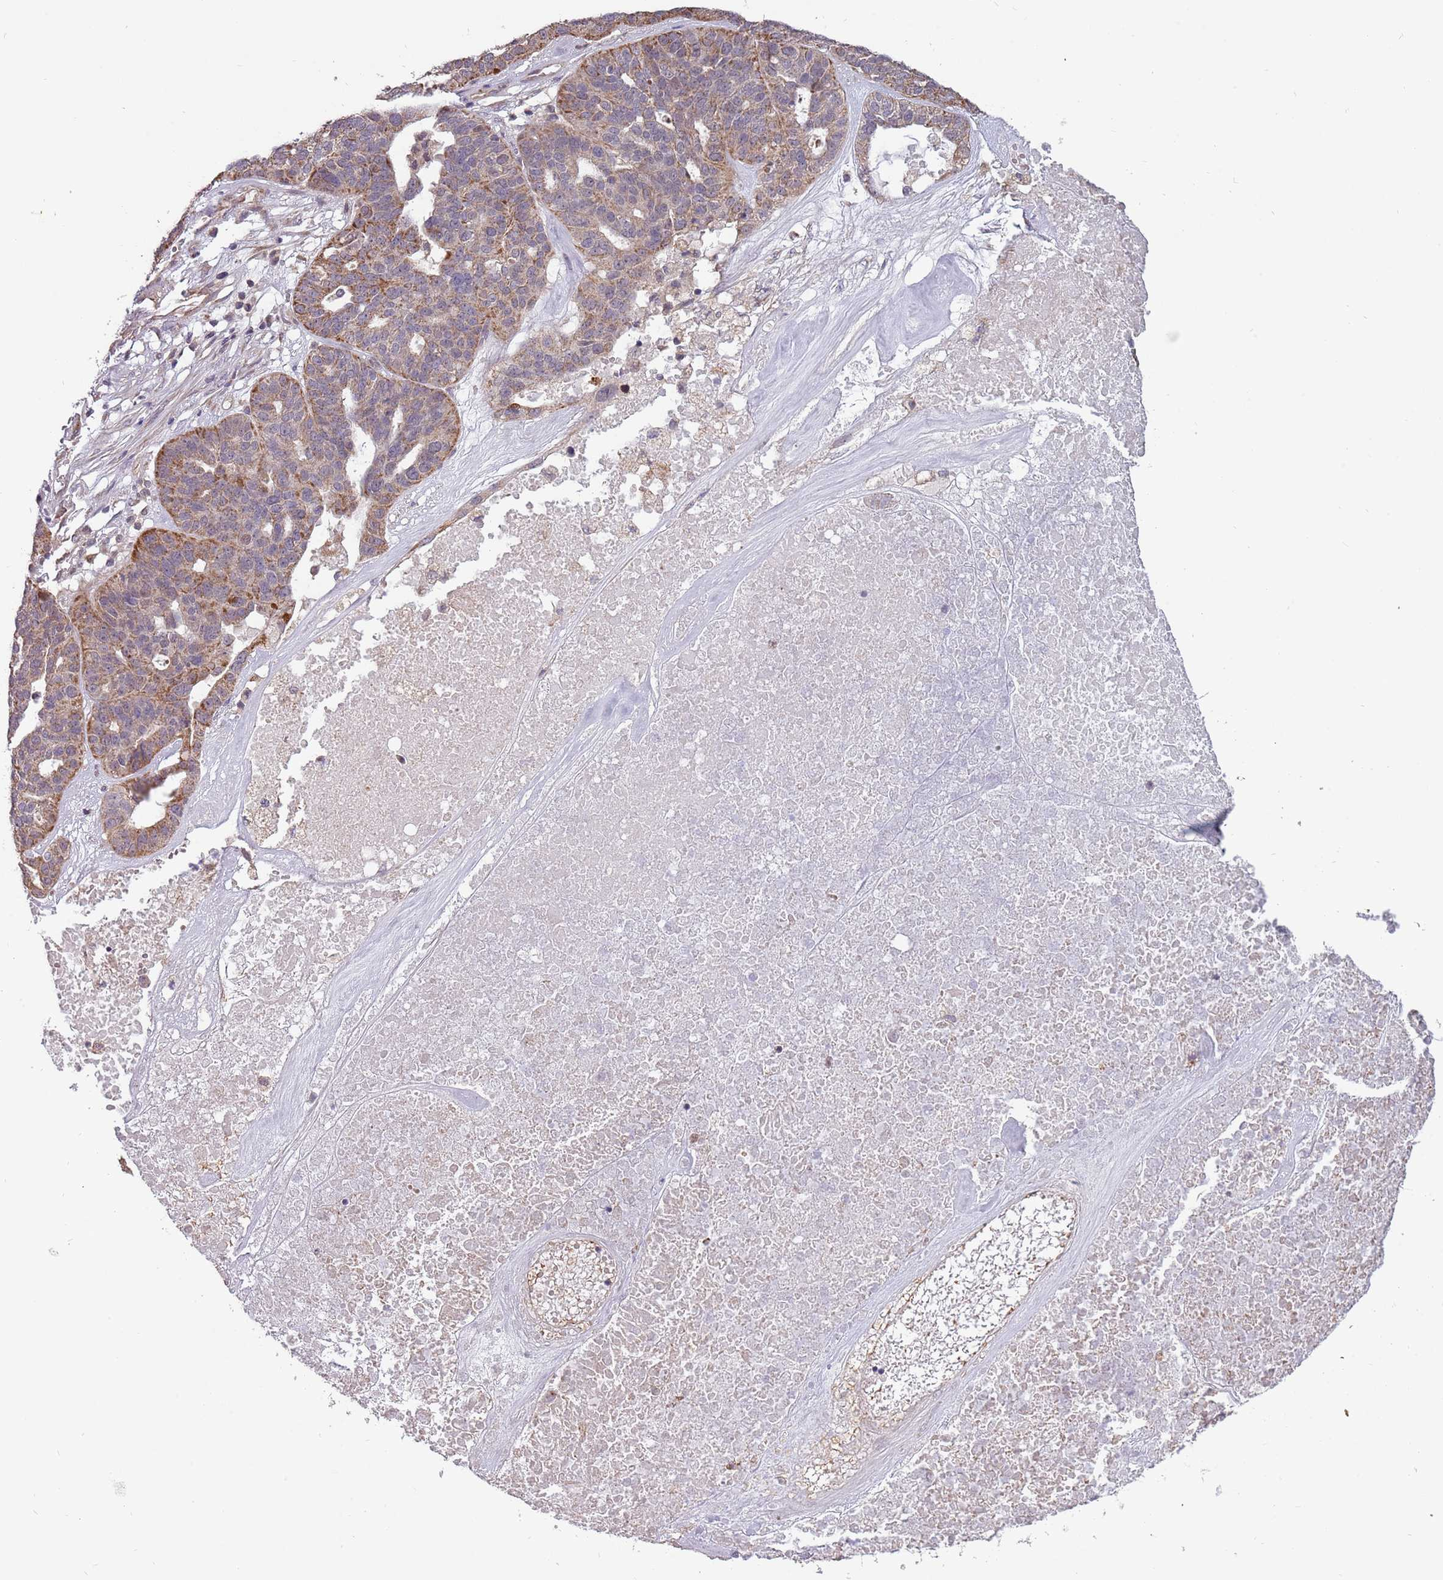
{"staining": {"intensity": "moderate", "quantity": "<25%", "location": "cytoplasmic/membranous"}, "tissue": "ovarian cancer", "cell_type": "Tumor cells", "image_type": "cancer", "snomed": [{"axis": "morphology", "description": "Cystadenocarcinoma, serous, NOS"}, {"axis": "topography", "description": "Ovary"}], "caption": "The photomicrograph demonstrates a brown stain indicating the presence of a protein in the cytoplasmic/membranous of tumor cells in ovarian cancer (serous cystadenocarcinoma).", "gene": "RNF181", "patient": {"sex": "female", "age": 59}}